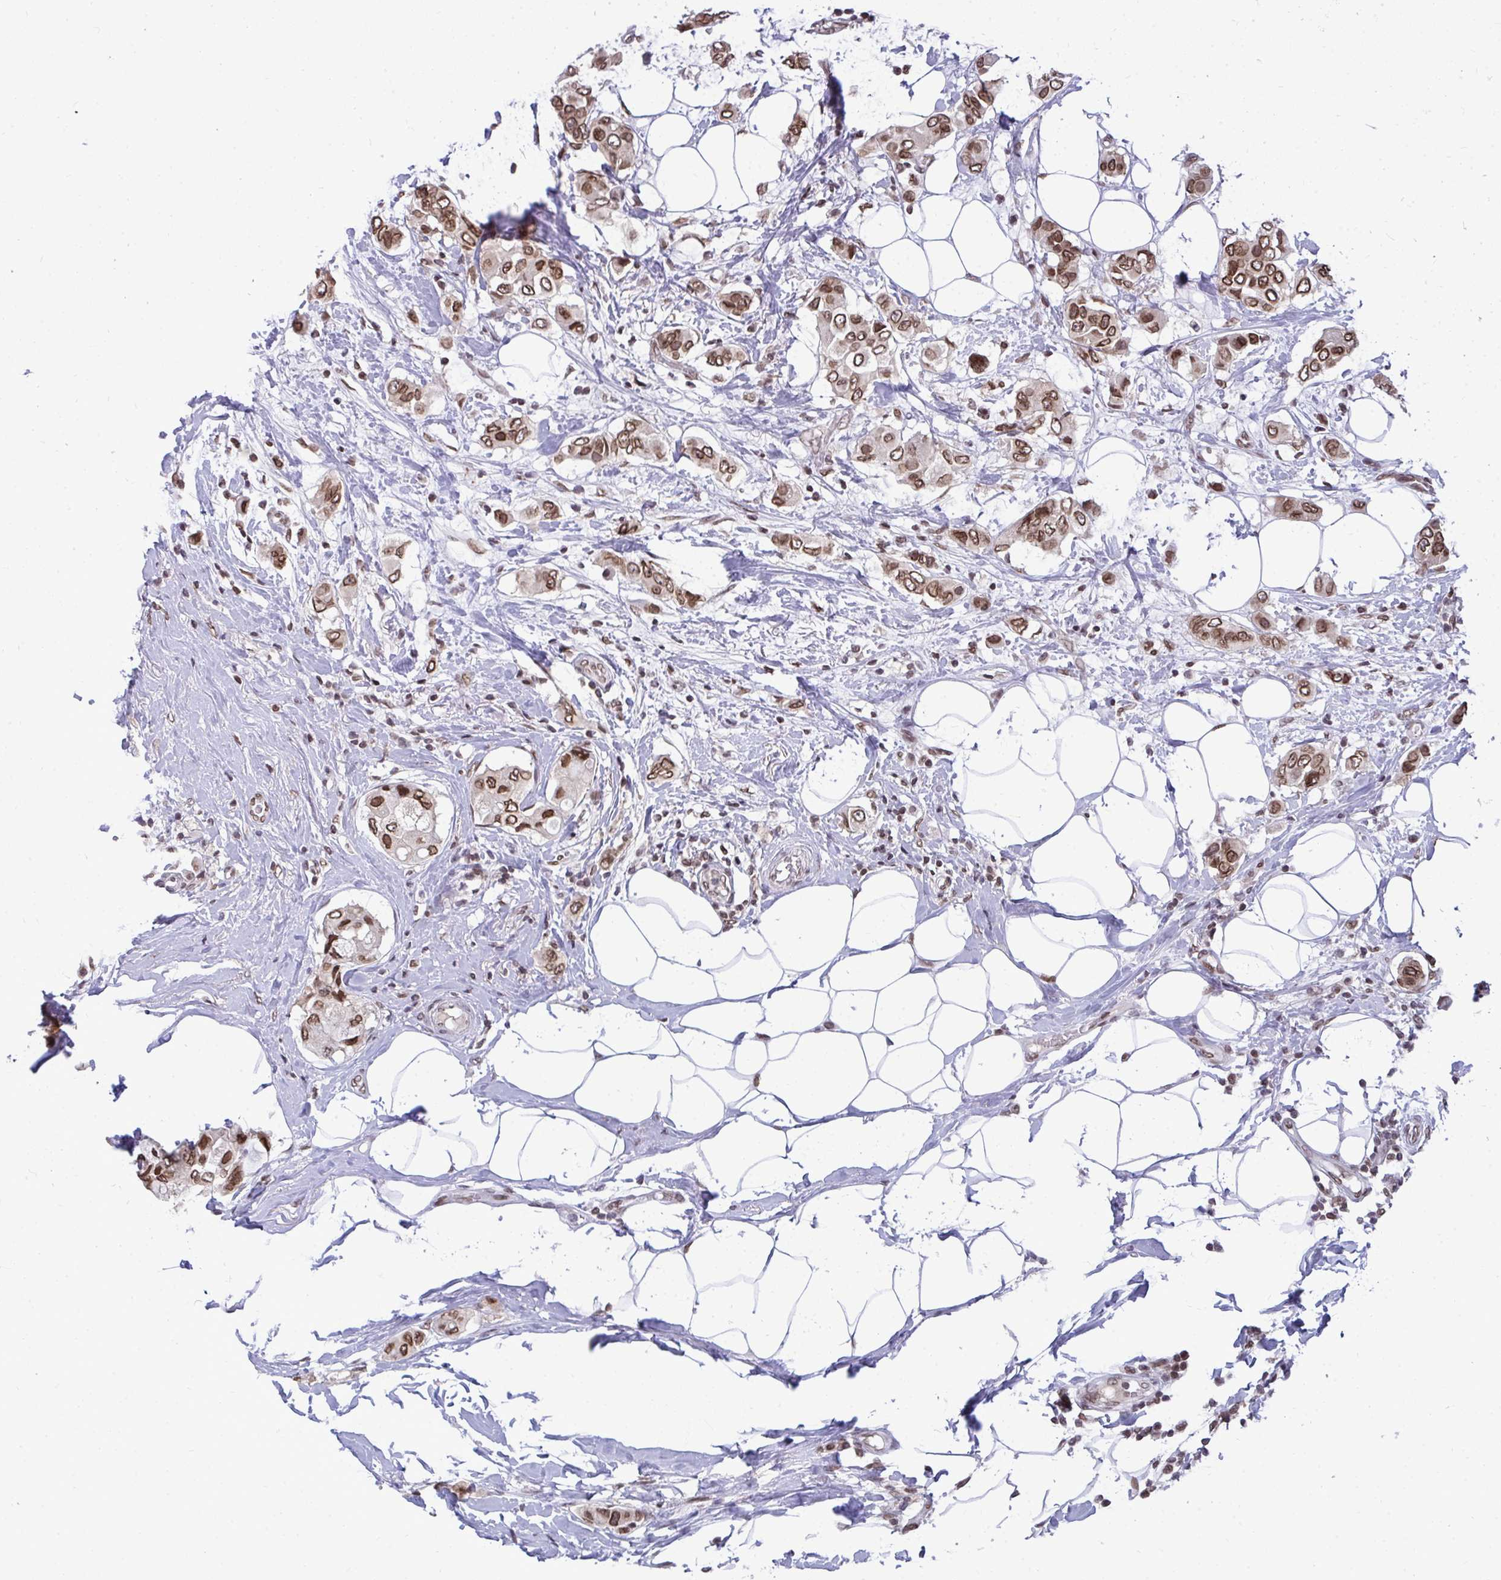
{"staining": {"intensity": "moderate", "quantity": ">75%", "location": "cytoplasmic/membranous,nuclear"}, "tissue": "breast cancer", "cell_type": "Tumor cells", "image_type": "cancer", "snomed": [{"axis": "morphology", "description": "Lobular carcinoma"}, {"axis": "topography", "description": "Breast"}], "caption": "Immunohistochemistry (DAB) staining of human breast cancer exhibits moderate cytoplasmic/membranous and nuclear protein expression in about >75% of tumor cells. (IHC, brightfield microscopy, high magnification).", "gene": "JPT1", "patient": {"sex": "female", "age": 51}}